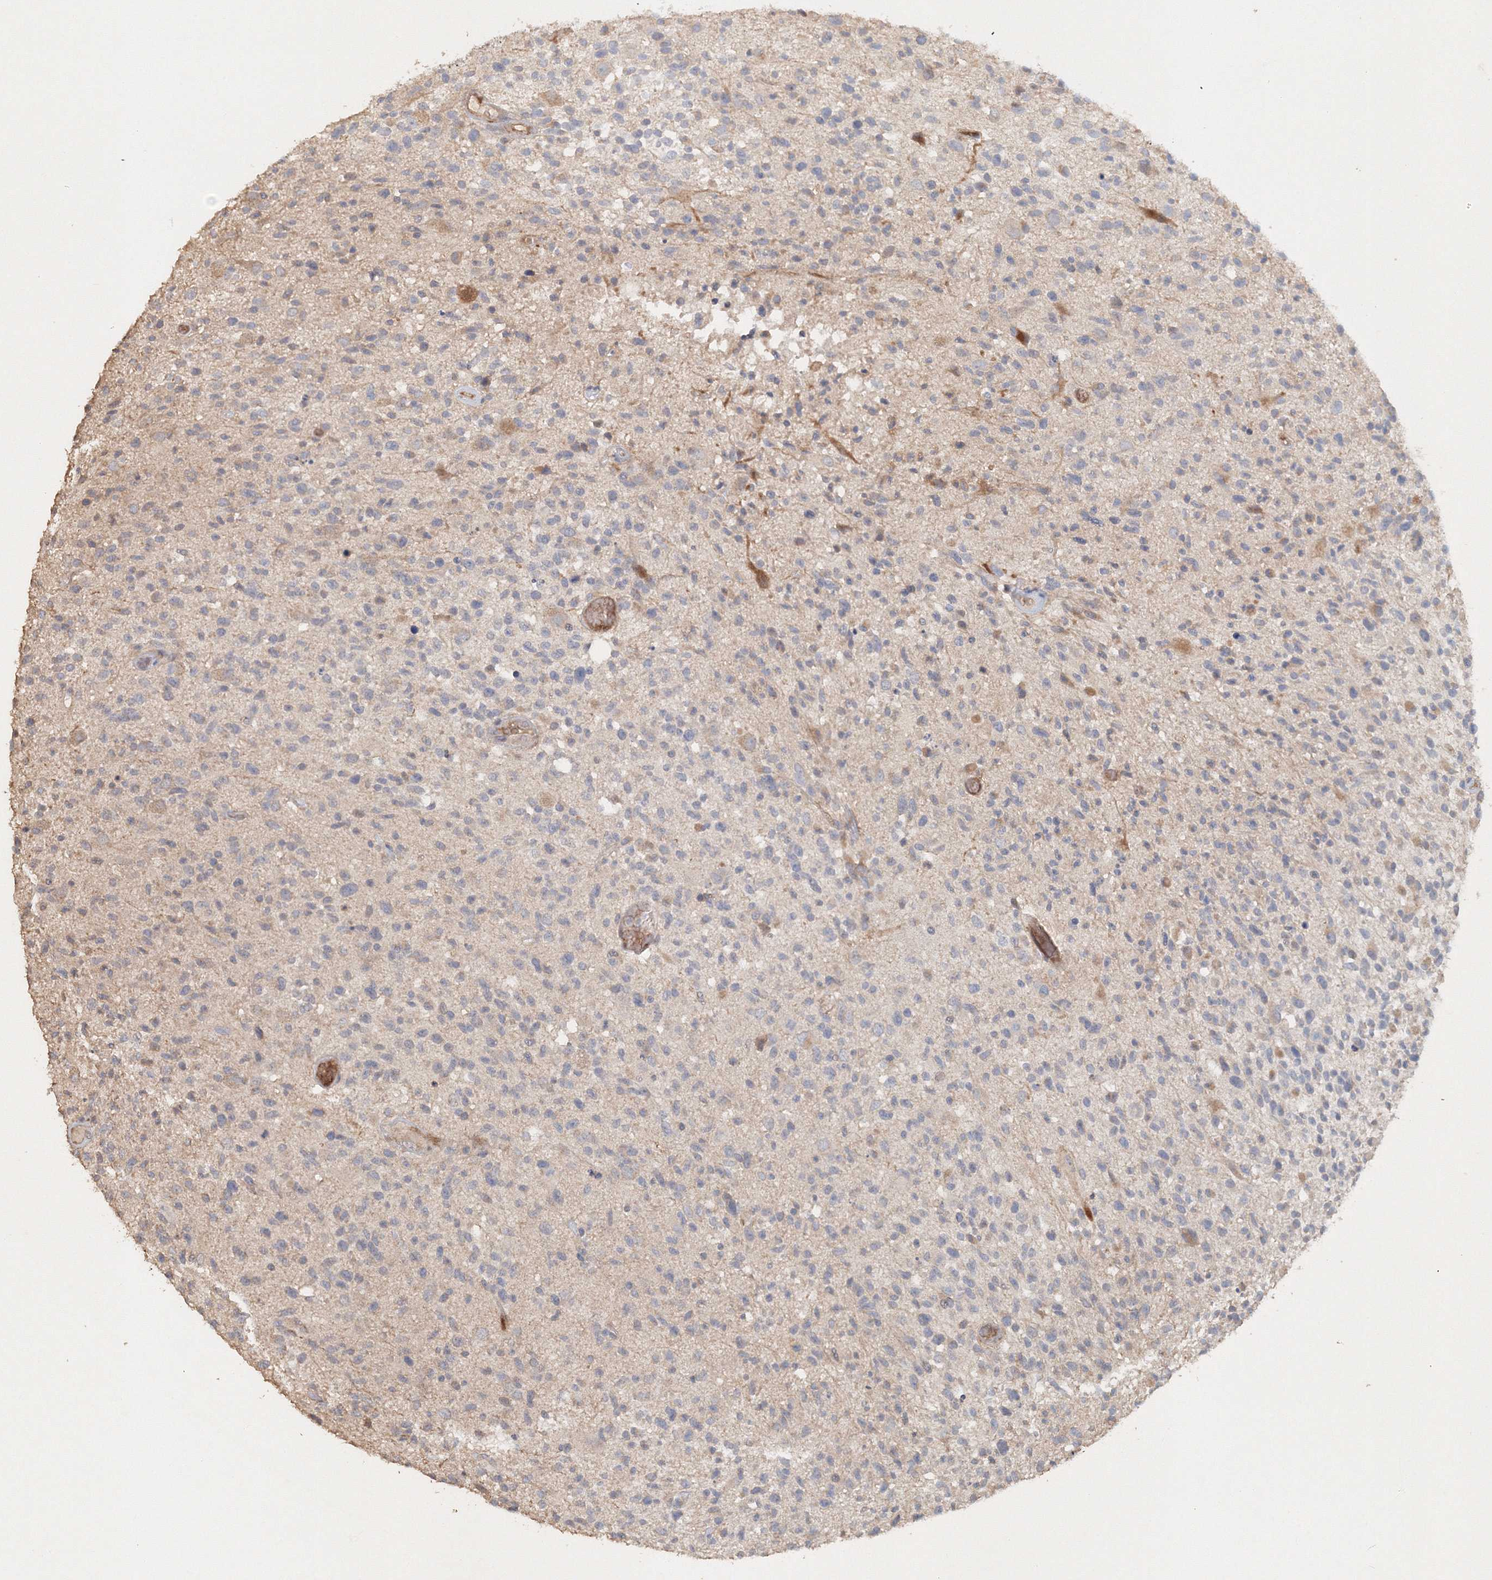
{"staining": {"intensity": "negative", "quantity": "none", "location": "none"}, "tissue": "glioma", "cell_type": "Tumor cells", "image_type": "cancer", "snomed": [{"axis": "morphology", "description": "Glioma, malignant, High grade"}, {"axis": "morphology", "description": "Glioblastoma, NOS"}, {"axis": "topography", "description": "Brain"}], "caption": "Immunohistochemical staining of glioma demonstrates no significant staining in tumor cells. Brightfield microscopy of immunohistochemistry stained with DAB (brown) and hematoxylin (blue), captured at high magnification.", "gene": "NALF2", "patient": {"sex": "male", "age": 60}}